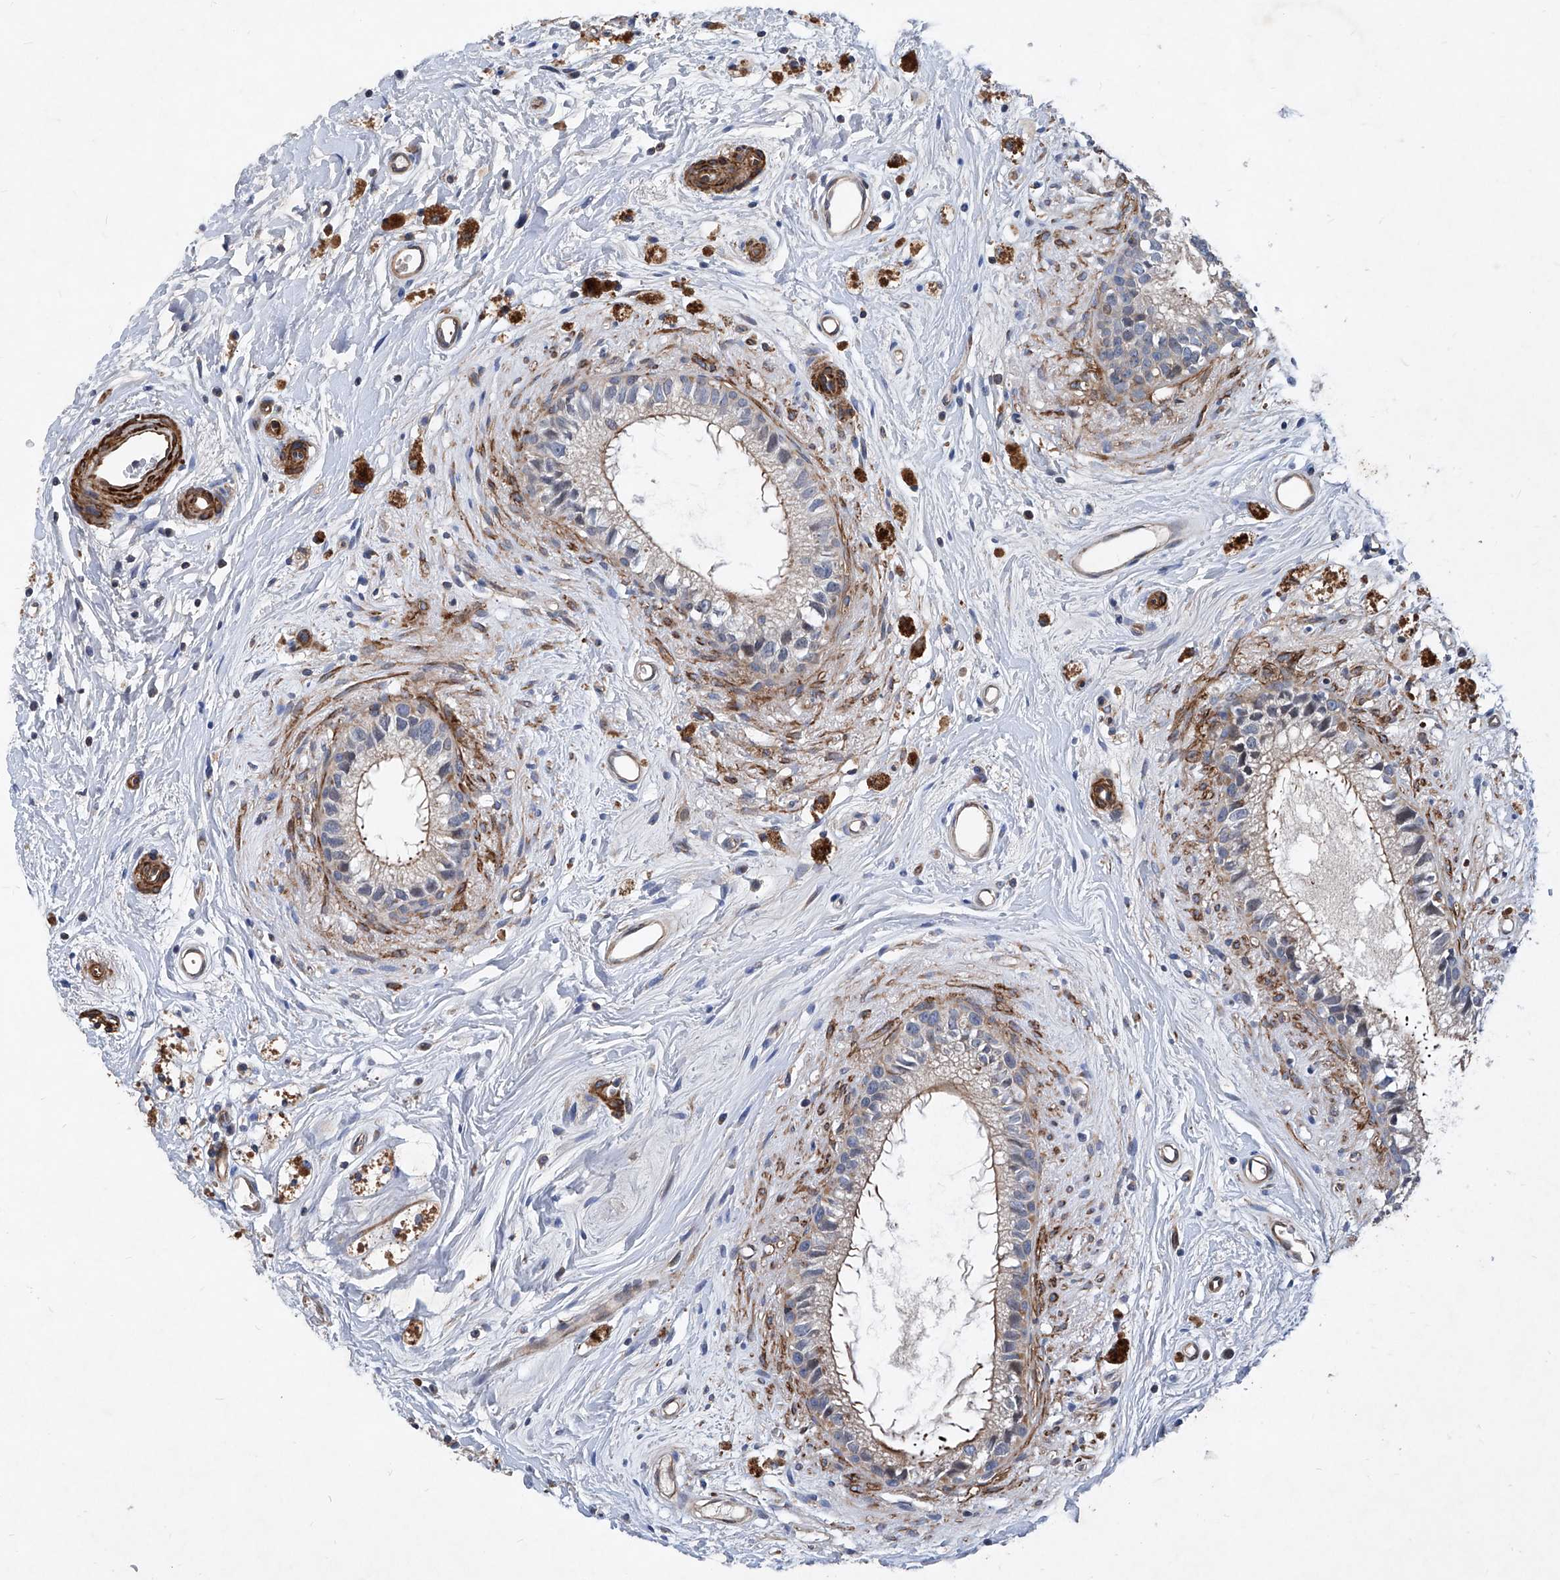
{"staining": {"intensity": "moderate", "quantity": "<25%", "location": "cytoplasmic/membranous"}, "tissue": "epididymis", "cell_type": "Glandular cells", "image_type": "normal", "snomed": [{"axis": "morphology", "description": "Normal tissue, NOS"}, {"axis": "topography", "description": "Epididymis"}], "caption": "Immunohistochemical staining of benign human epididymis displays <25% levels of moderate cytoplasmic/membranous protein expression in approximately <25% of glandular cells. (IHC, brightfield microscopy, high magnification).", "gene": "NT5C3A", "patient": {"sex": "male", "age": 80}}